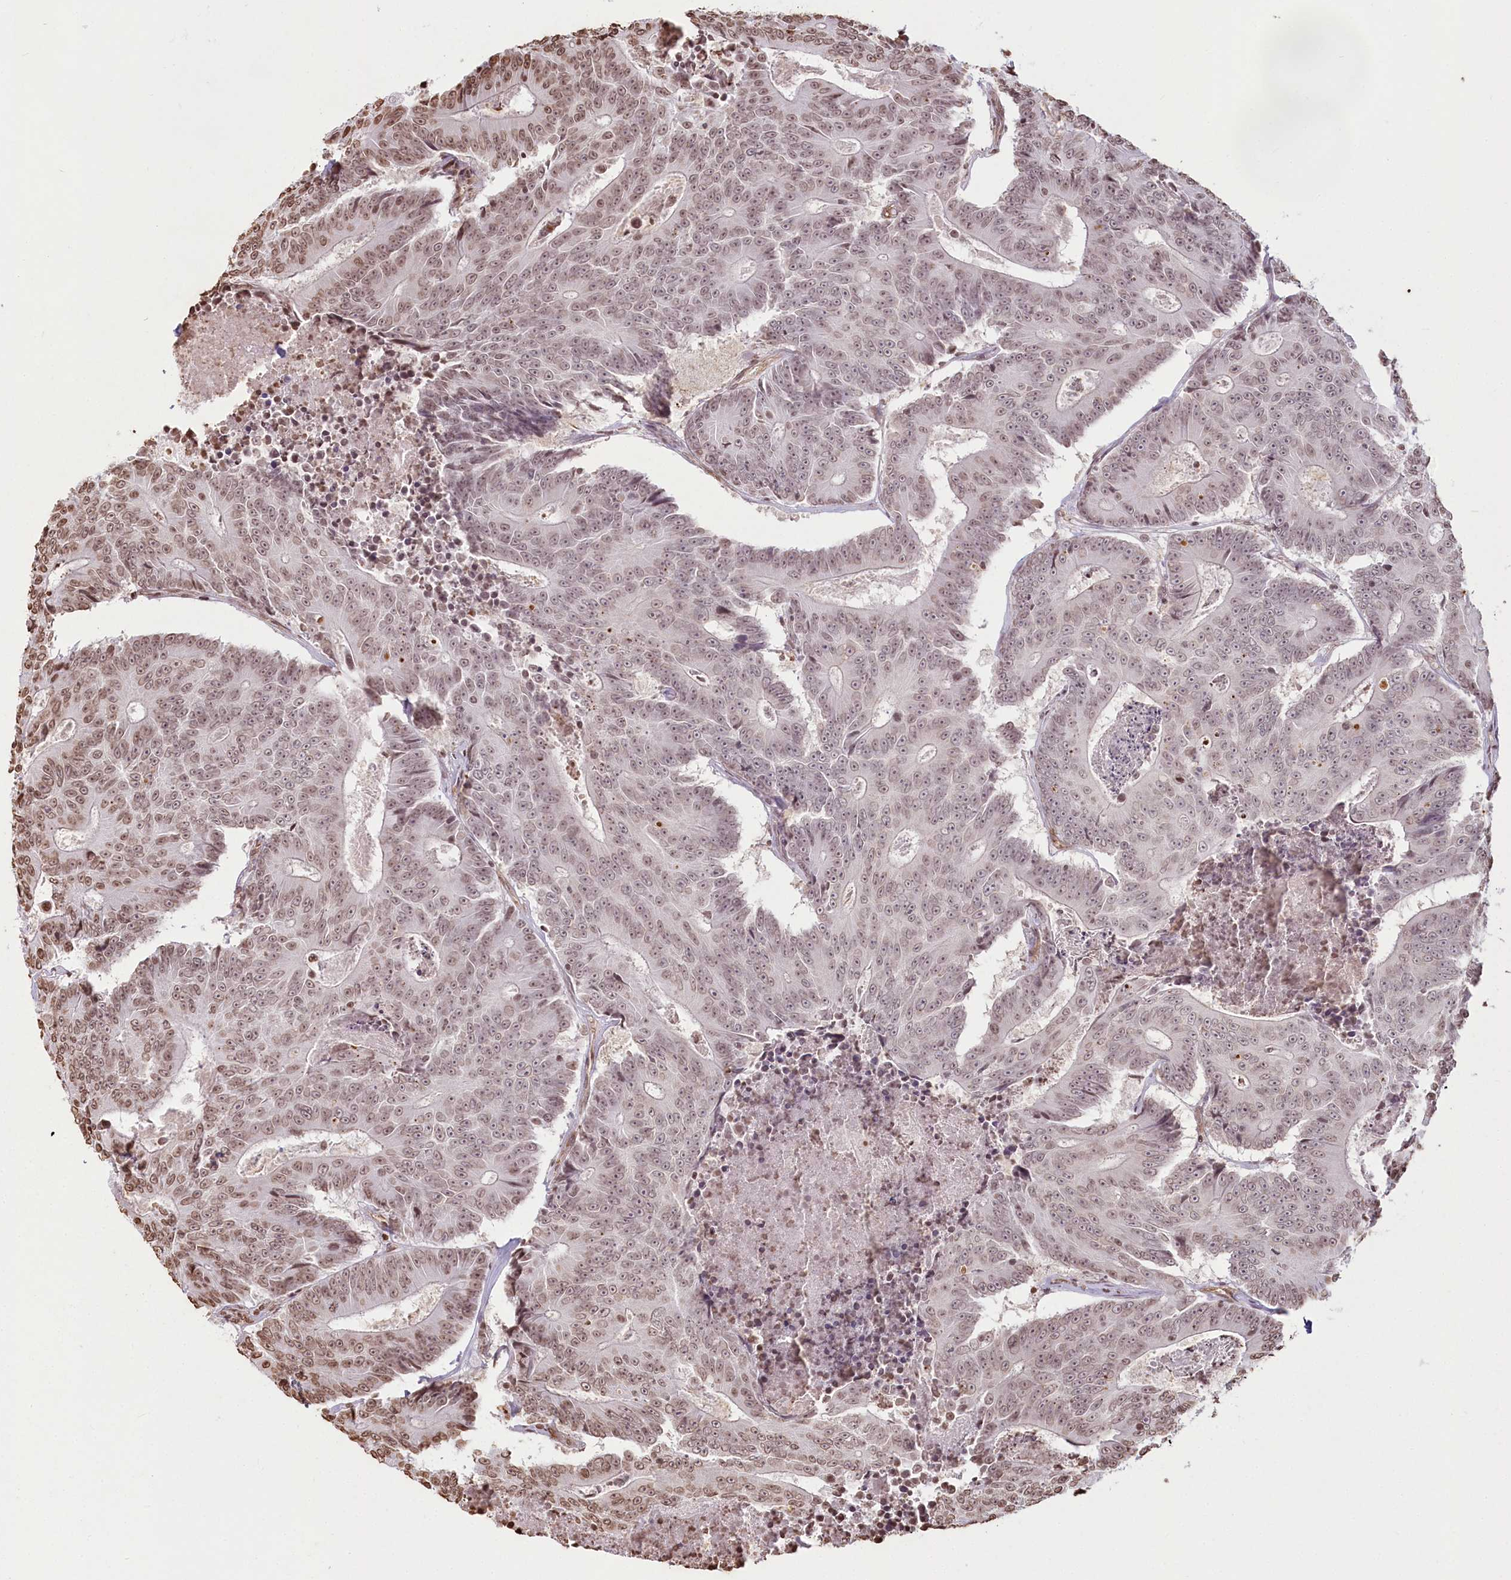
{"staining": {"intensity": "moderate", "quantity": ">75%", "location": "nuclear"}, "tissue": "colorectal cancer", "cell_type": "Tumor cells", "image_type": "cancer", "snomed": [{"axis": "morphology", "description": "Adenocarcinoma, NOS"}, {"axis": "topography", "description": "Colon"}], "caption": "Protein staining by immunohistochemistry (IHC) shows moderate nuclear staining in approximately >75% of tumor cells in adenocarcinoma (colorectal). (DAB IHC, brown staining for protein, blue staining for nuclei).", "gene": "FAM13A", "patient": {"sex": "male", "age": 83}}